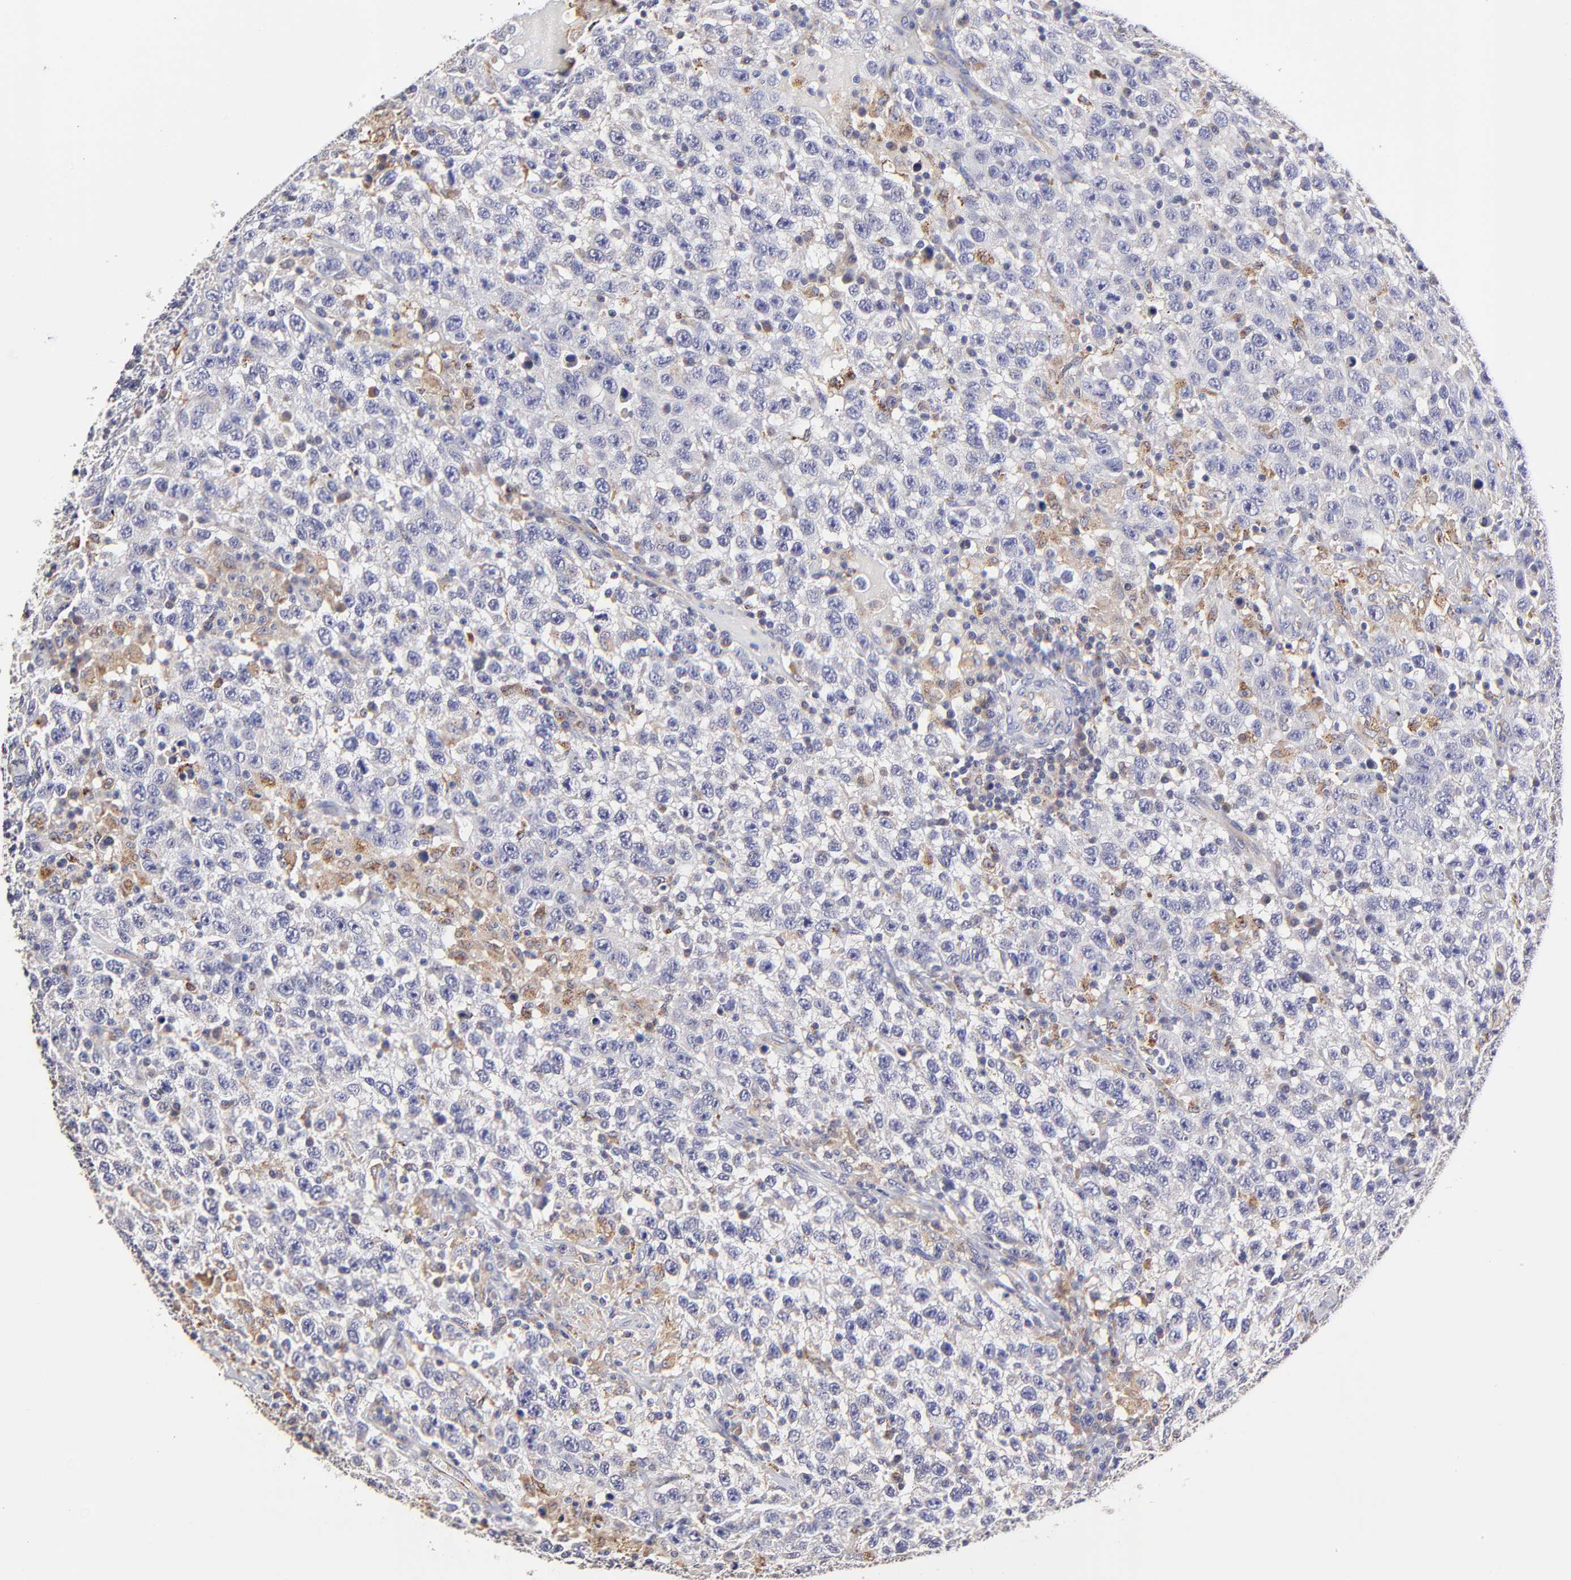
{"staining": {"intensity": "negative", "quantity": "none", "location": "none"}, "tissue": "testis cancer", "cell_type": "Tumor cells", "image_type": "cancer", "snomed": [{"axis": "morphology", "description": "Seminoma, NOS"}, {"axis": "topography", "description": "Testis"}], "caption": "The histopathology image exhibits no staining of tumor cells in seminoma (testis).", "gene": "GCSAM", "patient": {"sex": "male", "age": 41}}